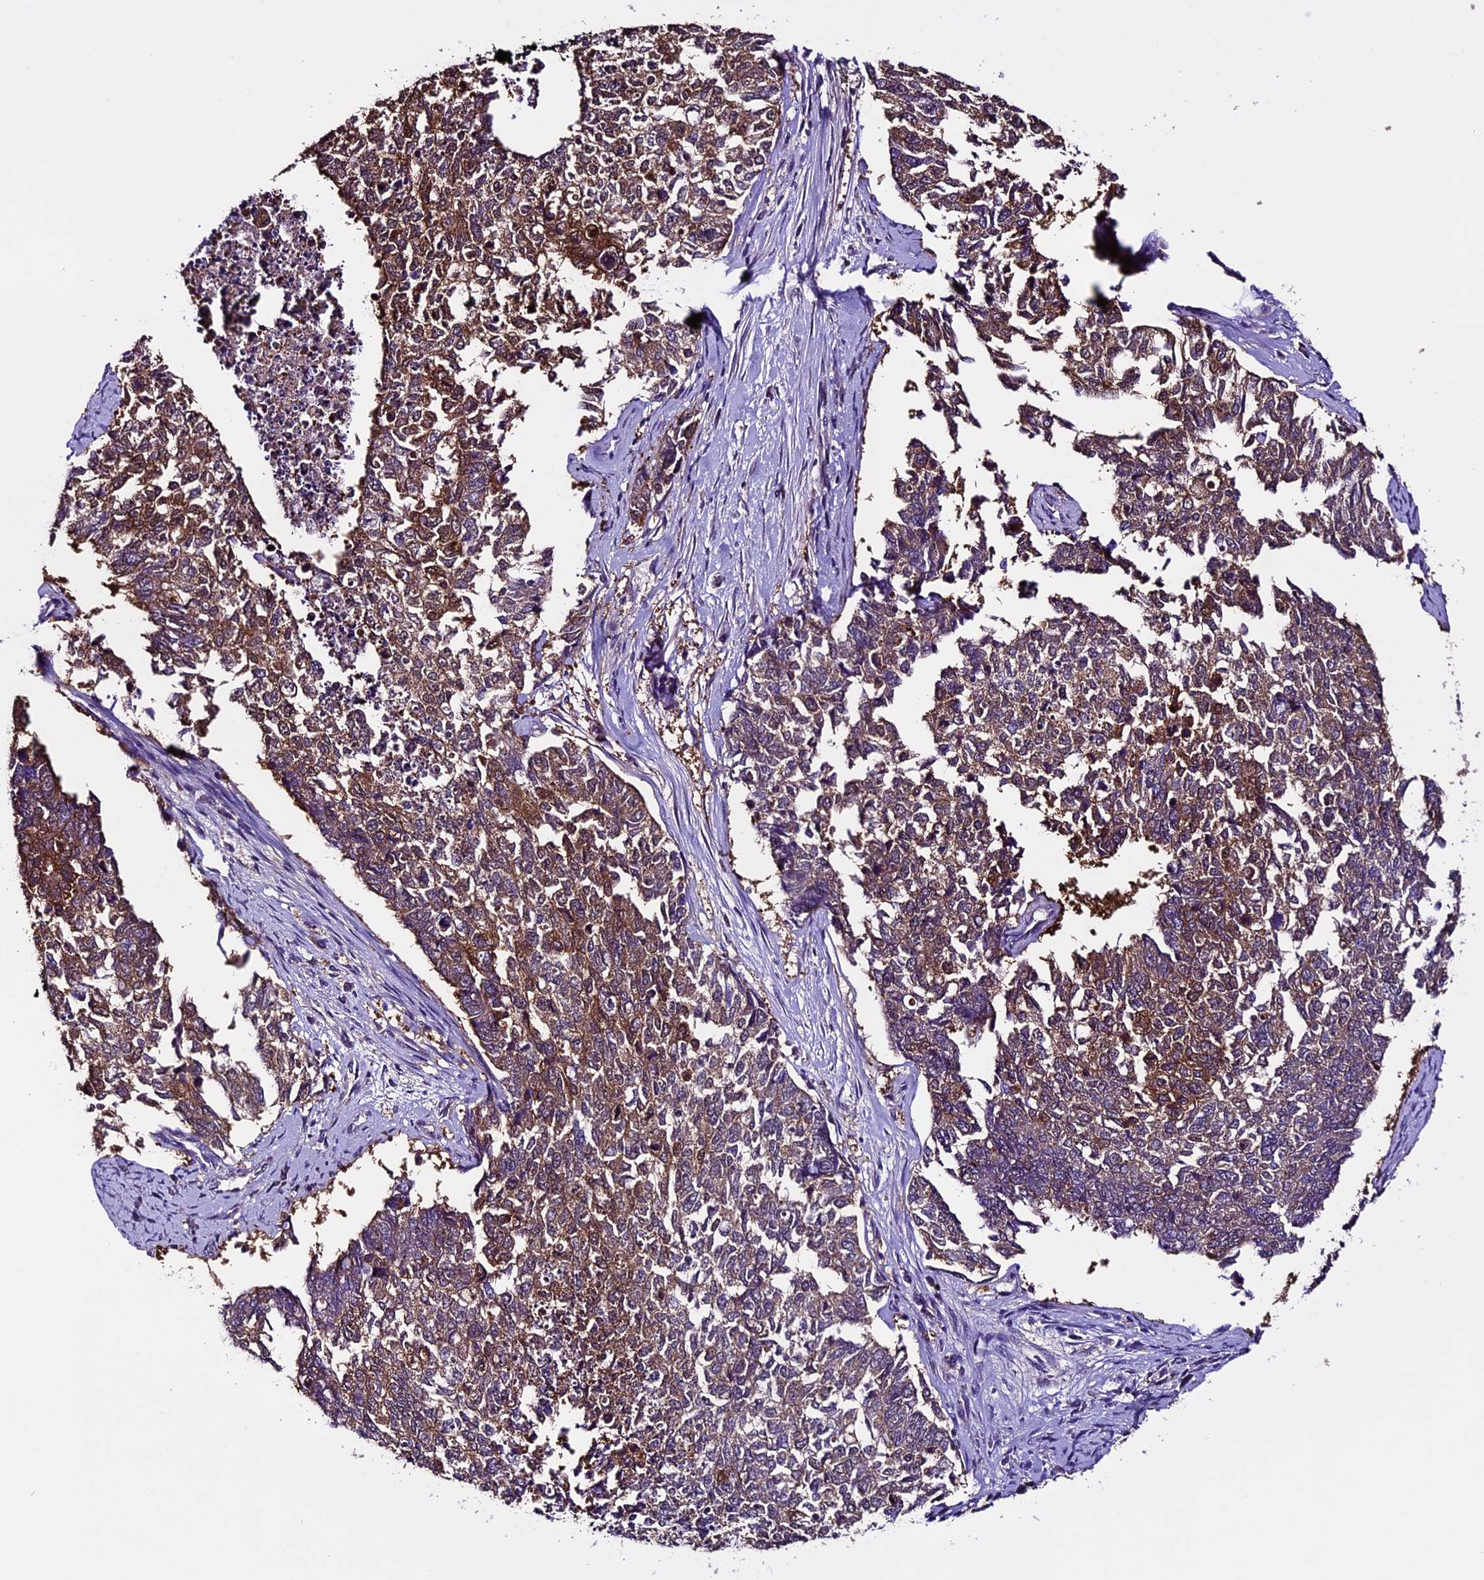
{"staining": {"intensity": "moderate", "quantity": ">75%", "location": "cytoplasmic/membranous"}, "tissue": "cervical cancer", "cell_type": "Tumor cells", "image_type": "cancer", "snomed": [{"axis": "morphology", "description": "Squamous cell carcinoma, NOS"}, {"axis": "topography", "description": "Cervix"}], "caption": "Immunohistochemical staining of cervical cancer (squamous cell carcinoma) exhibits moderate cytoplasmic/membranous protein positivity in approximately >75% of tumor cells.", "gene": "XKR7", "patient": {"sex": "female", "age": 63}}